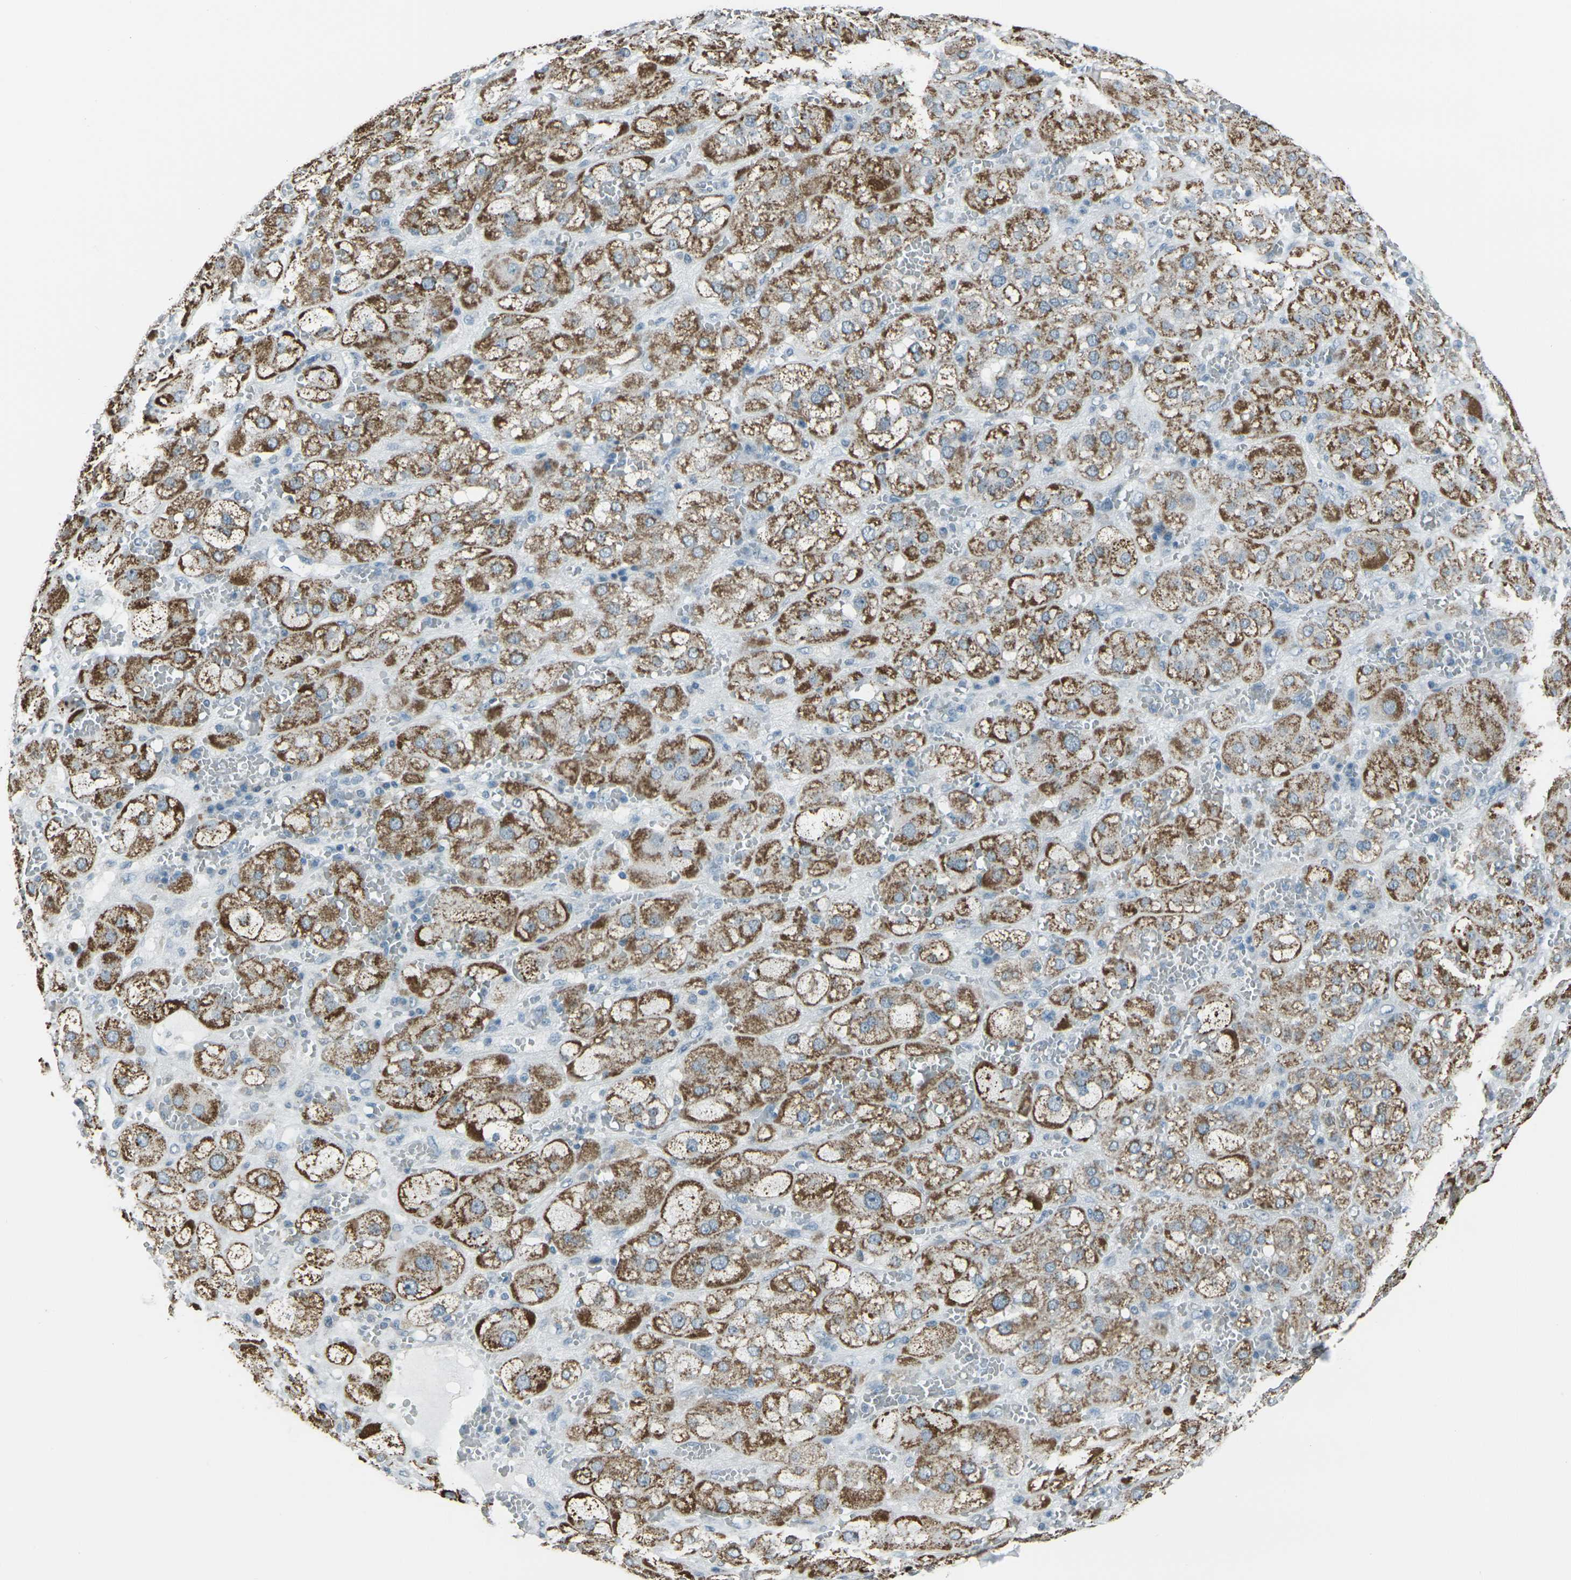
{"staining": {"intensity": "moderate", "quantity": ">75%", "location": "cytoplasmic/membranous"}, "tissue": "adrenal gland", "cell_type": "Glandular cells", "image_type": "normal", "snomed": [{"axis": "morphology", "description": "Normal tissue, NOS"}, {"axis": "topography", "description": "Adrenal gland"}], "caption": "An image of human adrenal gland stained for a protein exhibits moderate cytoplasmic/membranous brown staining in glandular cells. The protein of interest is stained brown, and the nuclei are stained in blue (DAB IHC with brightfield microscopy, high magnification).", "gene": "H2BC1", "patient": {"sex": "female", "age": 47}}